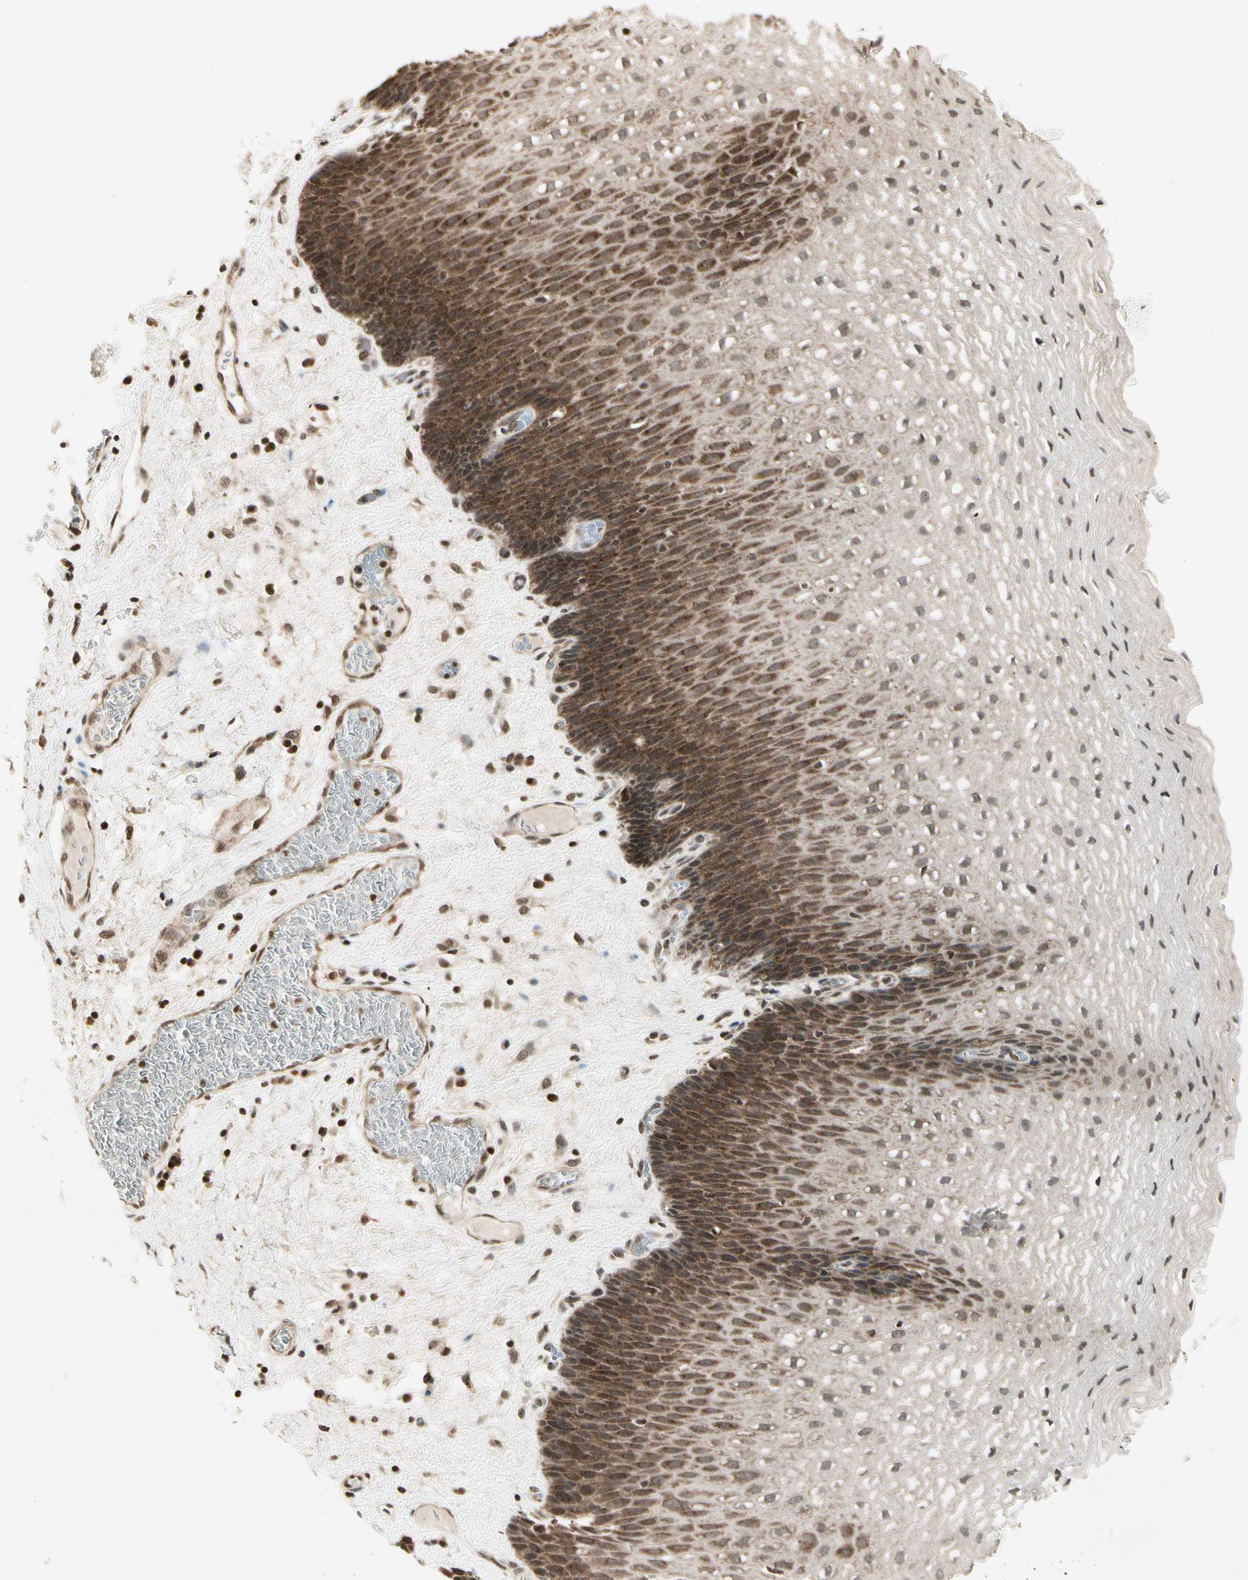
{"staining": {"intensity": "moderate", "quantity": "25%-75%", "location": "cytoplasmic/membranous,nuclear"}, "tissue": "esophagus", "cell_type": "Squamous epithelial cells", "image_type": "normal", "snomed": [{"axis": "morphology", "description": "Normal tissue, NOS"}, {"axis": "topography", "description": "Esophagus"}], "caption": "Immunohistochemistry (IHC) micrograph of normal esophagus stained for a protein (brown), which demonstrates medium levels of moderate cytoplasmic/membranous,nuclear staining in about 25%-75% of squamous epithelial cells.", "gene": "SMN2", "patient": {"sex": "male", "age": 48}}